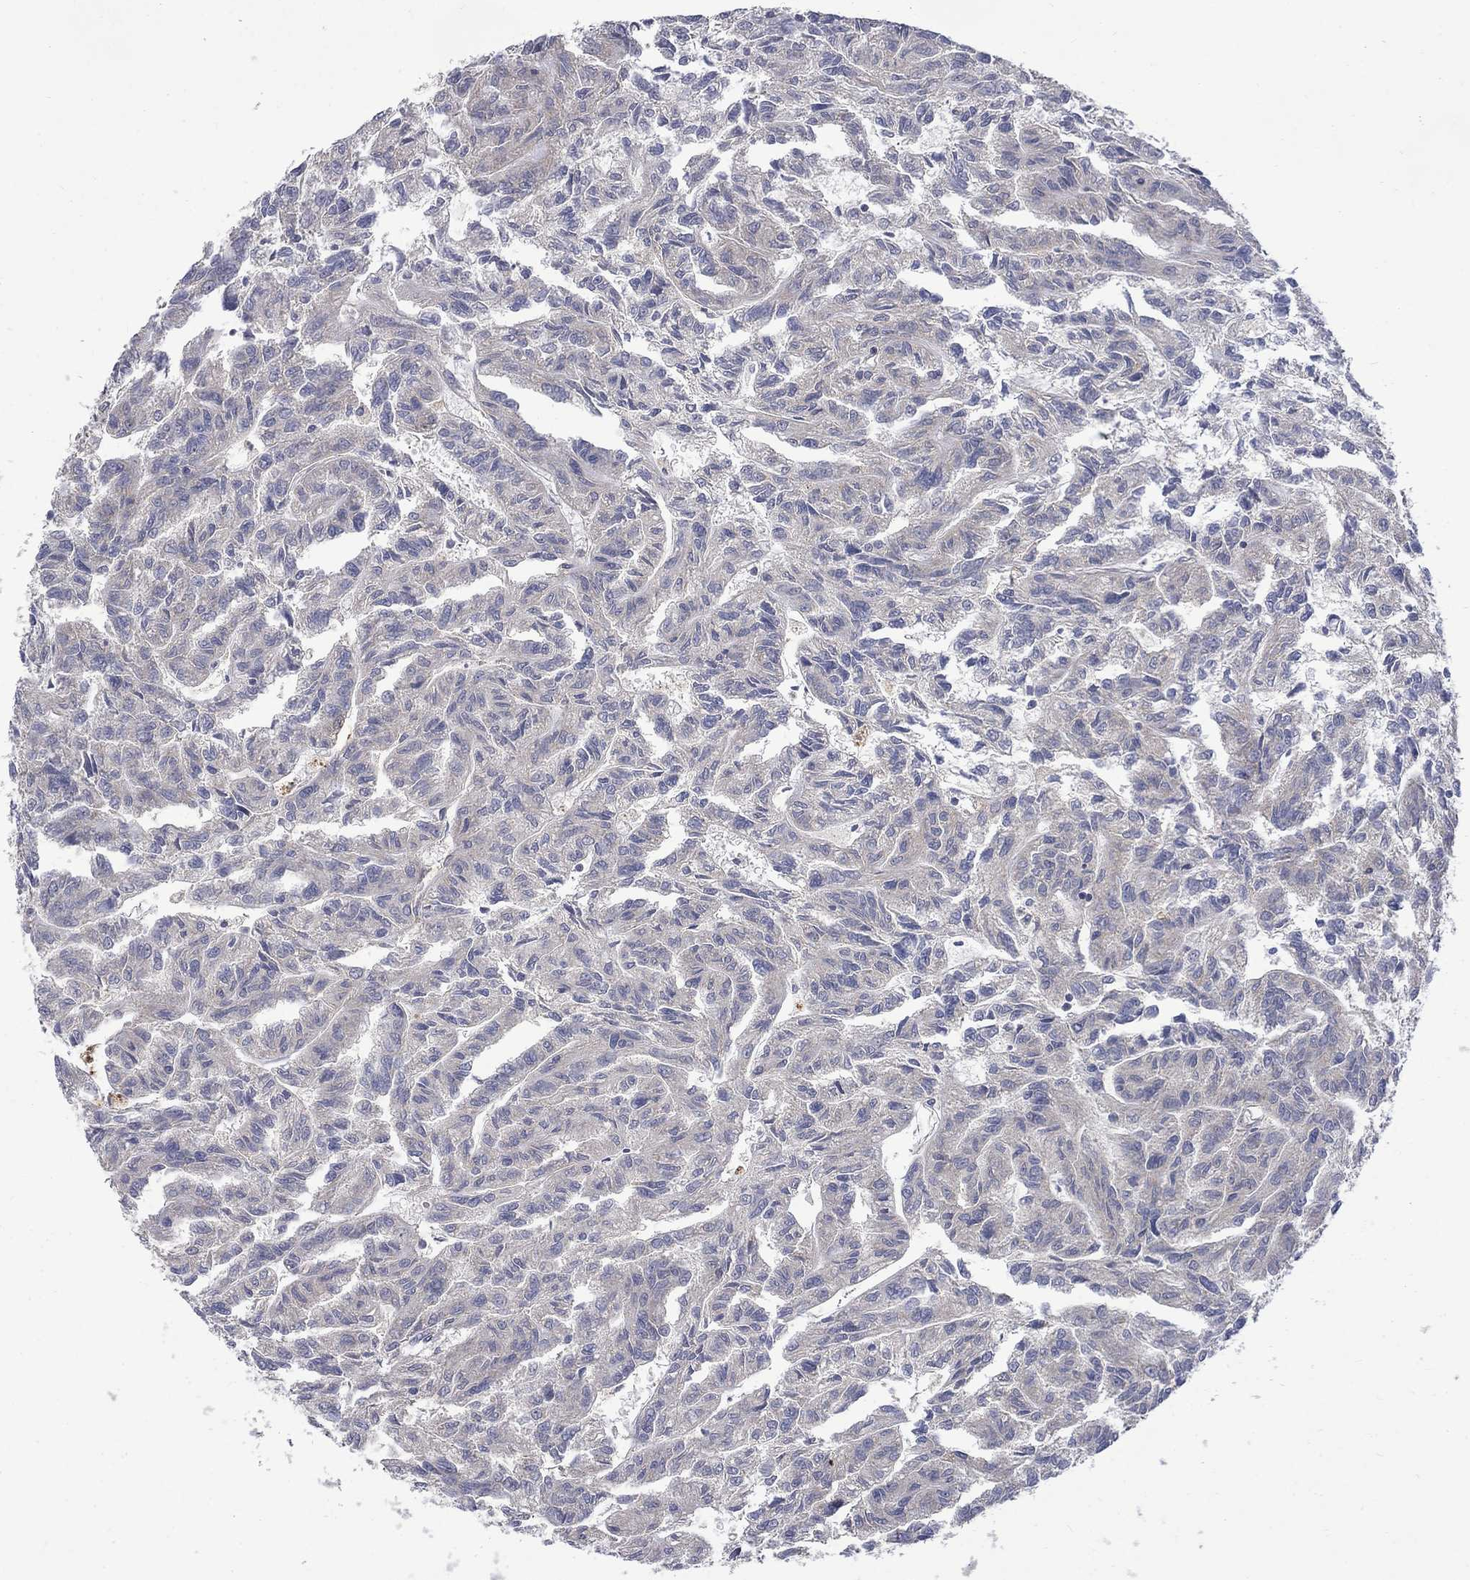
{"staining": {"intensity": "negative", "quantity": "none", "location": "none"}, "tissue": "renal cancer", "cell_type": "Tumor cells", "image_type": "cancer", "snomed": [{"axis": "morphology", "description": "Adenocarcinoma, NOS"}, {"axis": "topography", "description": "Kidney"}], "caption": "Adenocarcinoma (renal) was stained to show a protein in brown. There is no significant expression in tumor cells.", "gene": "HSPA12A", "patient": {"sex": "male", "age": 79}}